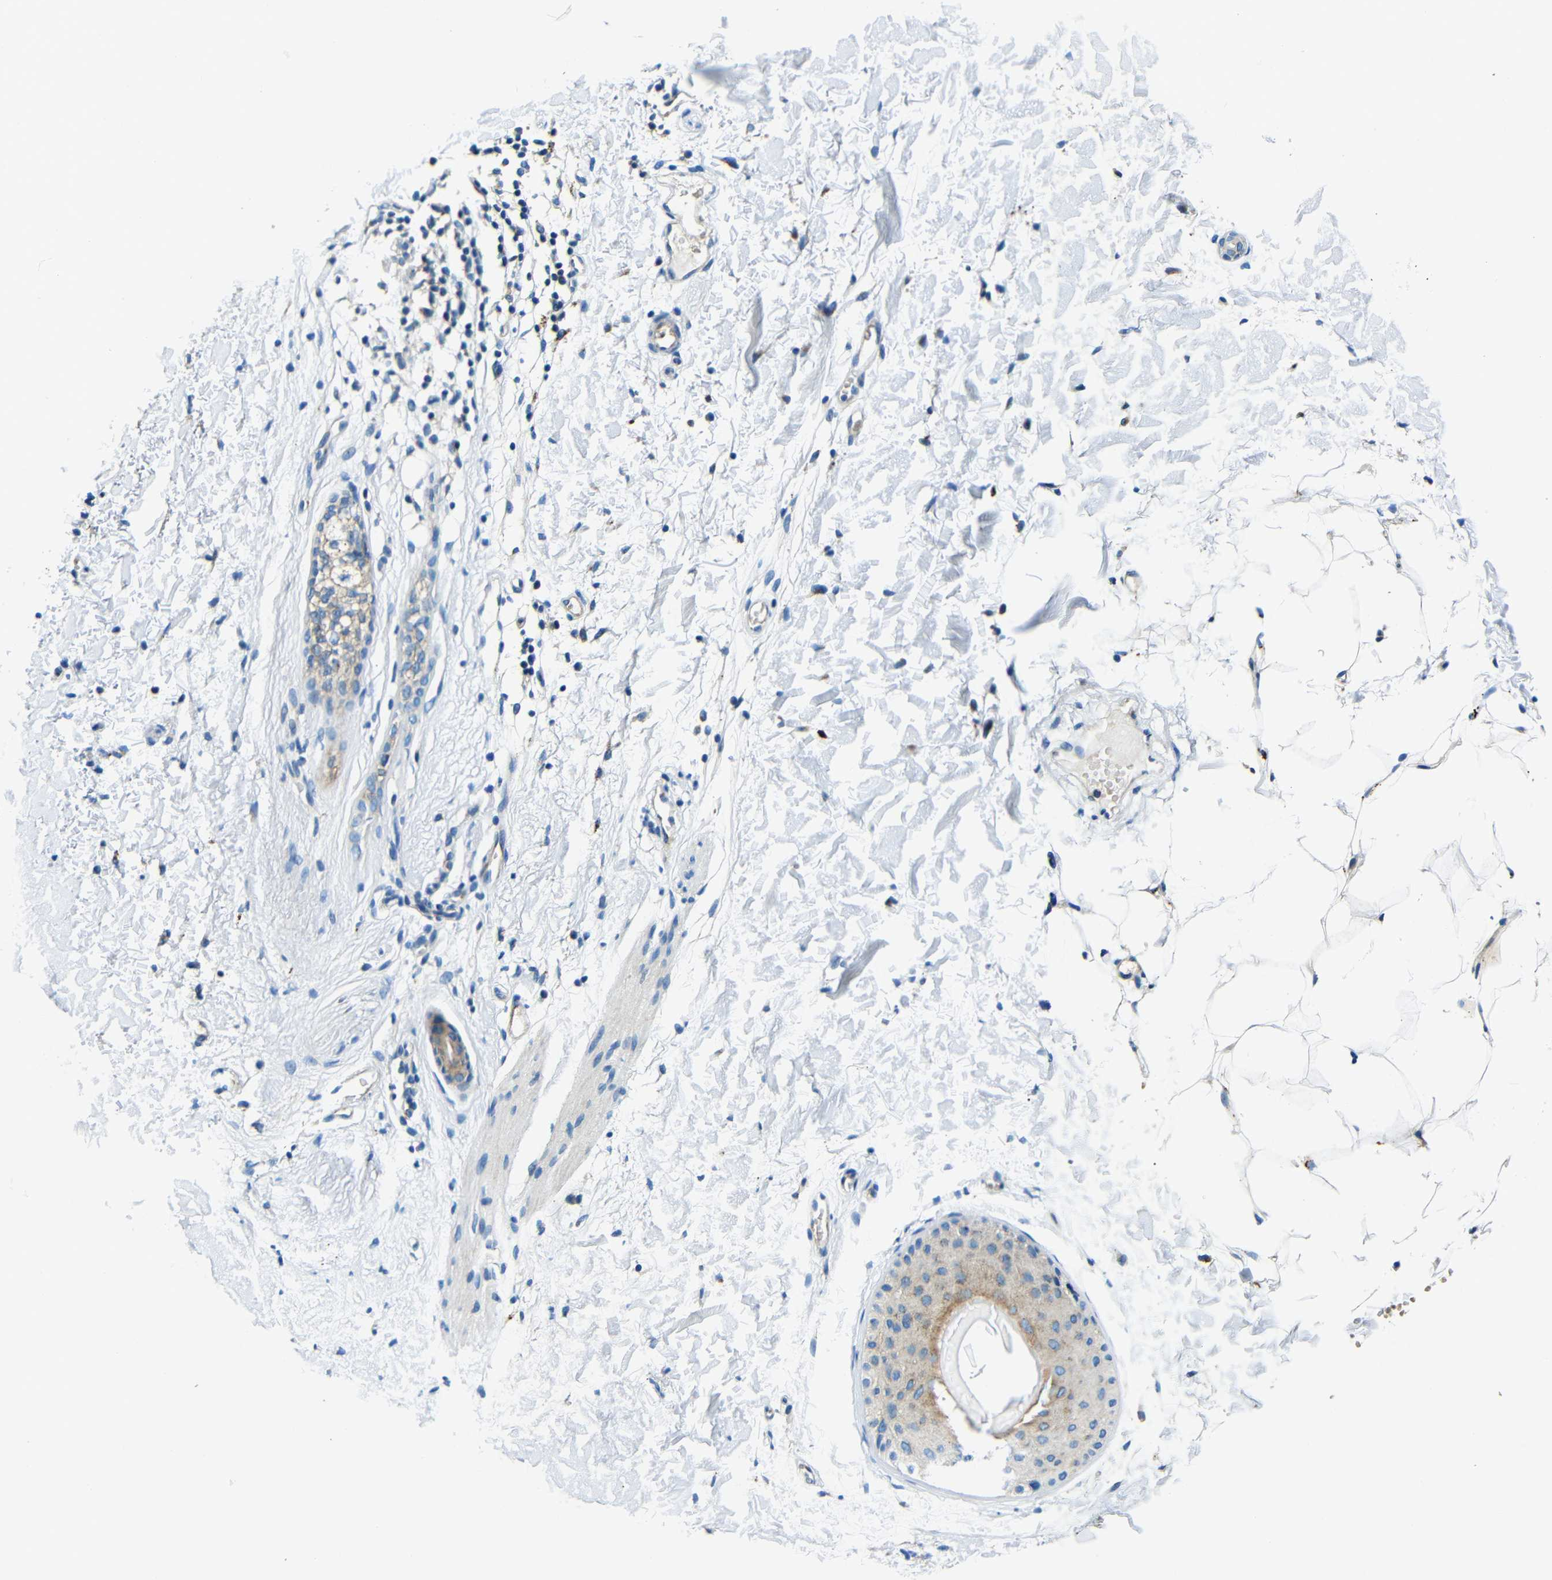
{"staining": {"intensity": "weak", "quantity": ">75%", "location": "cytoplasmic/membranous"}, "tissue": "skin cancer", "cell_type": "Tumor cells", "image_type": "cancer", "snomed": [{"axis": "morphology", "description": "Normal tissue, NOS"}, {"axis": "morphology", "description": "Basal cell carcinoma"}, {"axis": "topography", "description": "Skin"}], "caption": "Skin cancer (basal cell carcinoma) stained with a brown dye displays weak cytoplasmic/membranous positive positivity in approximately >75% of tumor cells.", "gene": "USO1", "patient": {"sex": "female", "age": 70}}